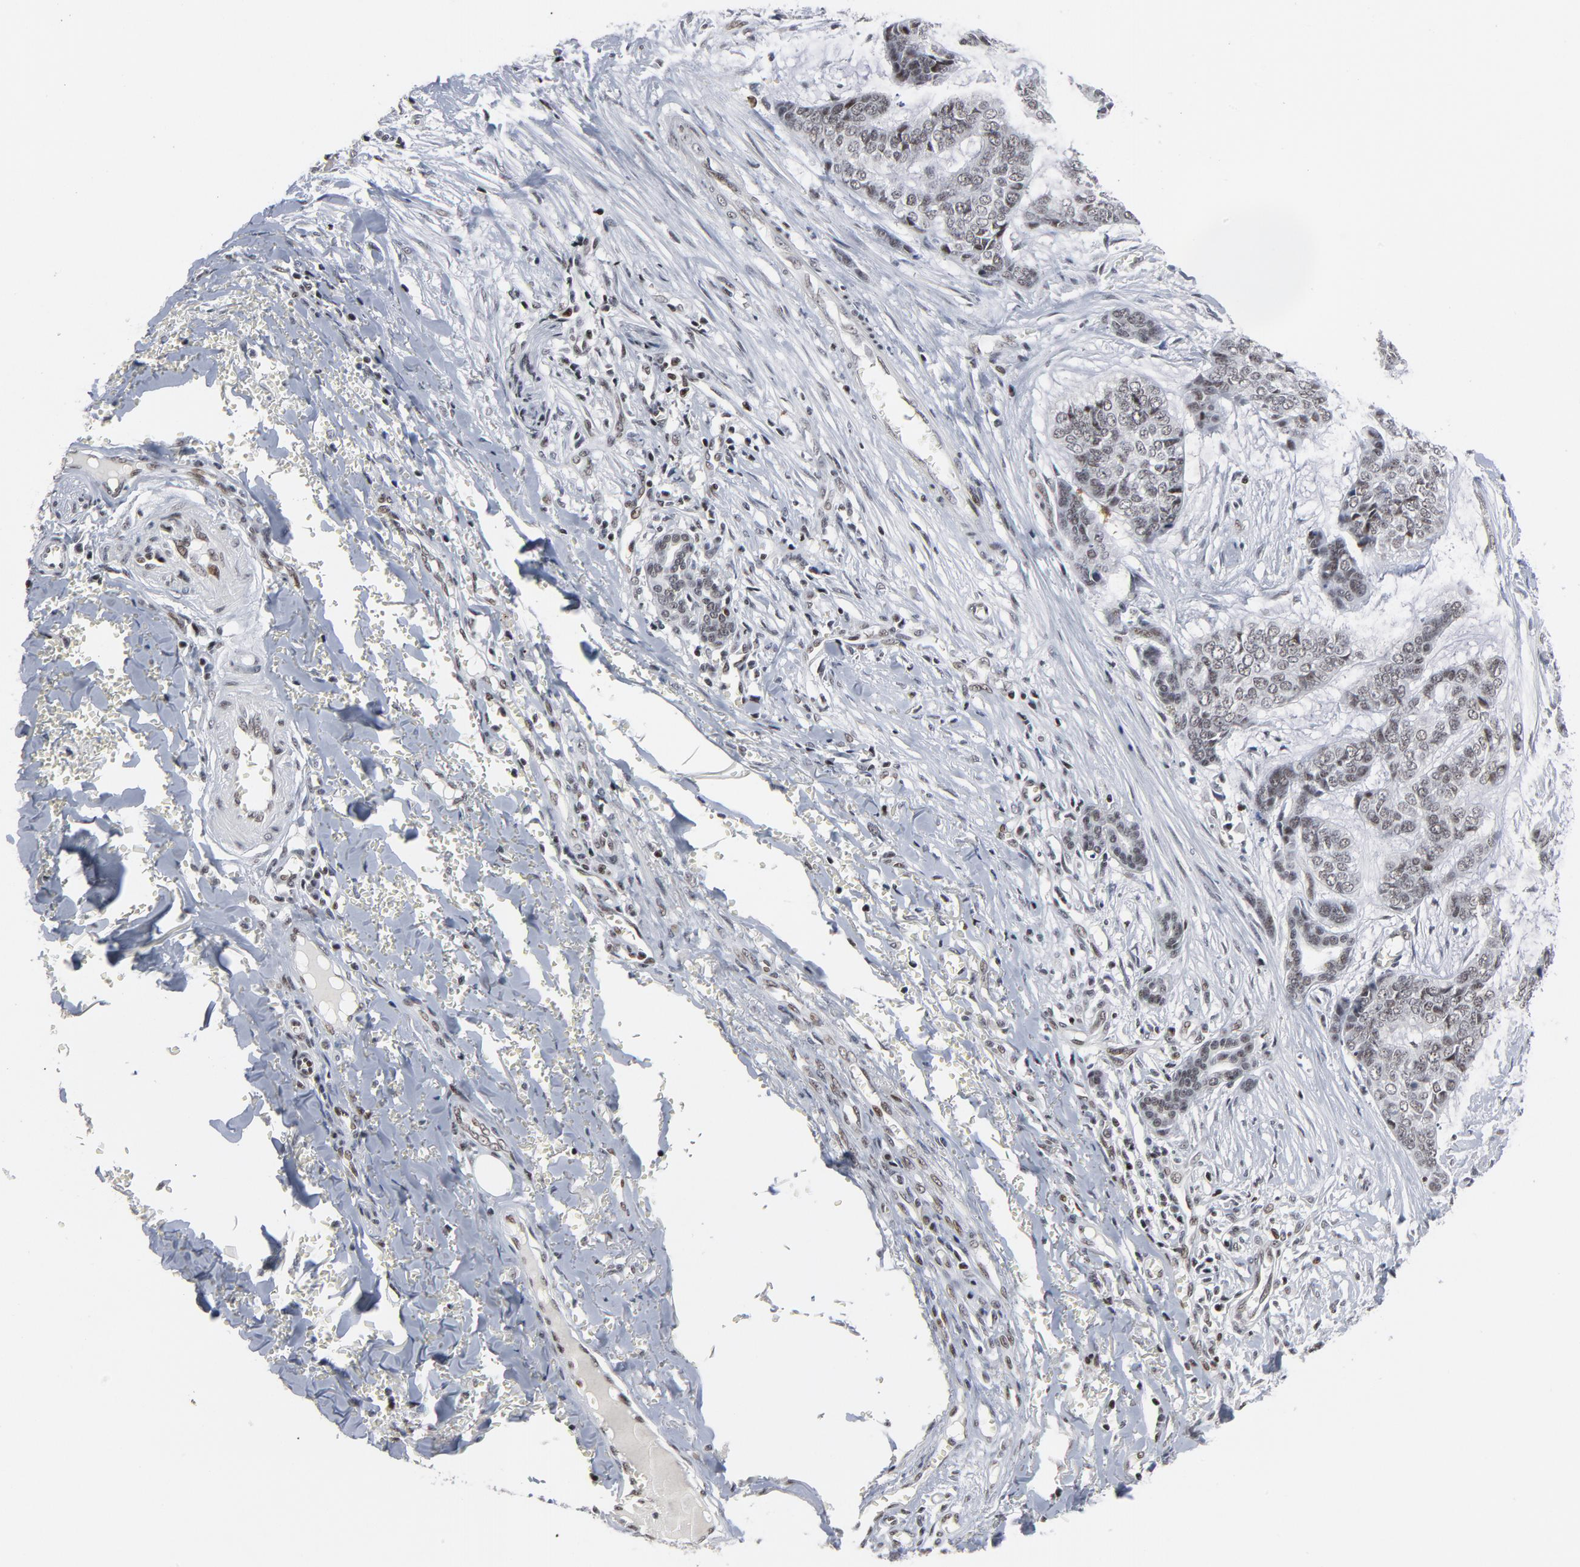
{"staining": {"intensity": "weak", "quantity": "25%-75%", "location": "nuclear"}, "tissue": "skin cancer", "cell_type": "Tumor cells", "image_type": "cancer", "snomed": [{"axis": "morphology", "description": "Basal cell carcinoma"}, {"axis": "topography", "description": "Skin"}], "caption": "This is an image of IHC staining of skin basal cell carcinoma, which shows weak positivity in the nuclear of tumor cells.", "gene": "GABPA", "patient": {"sex": "female", "age": 64}}